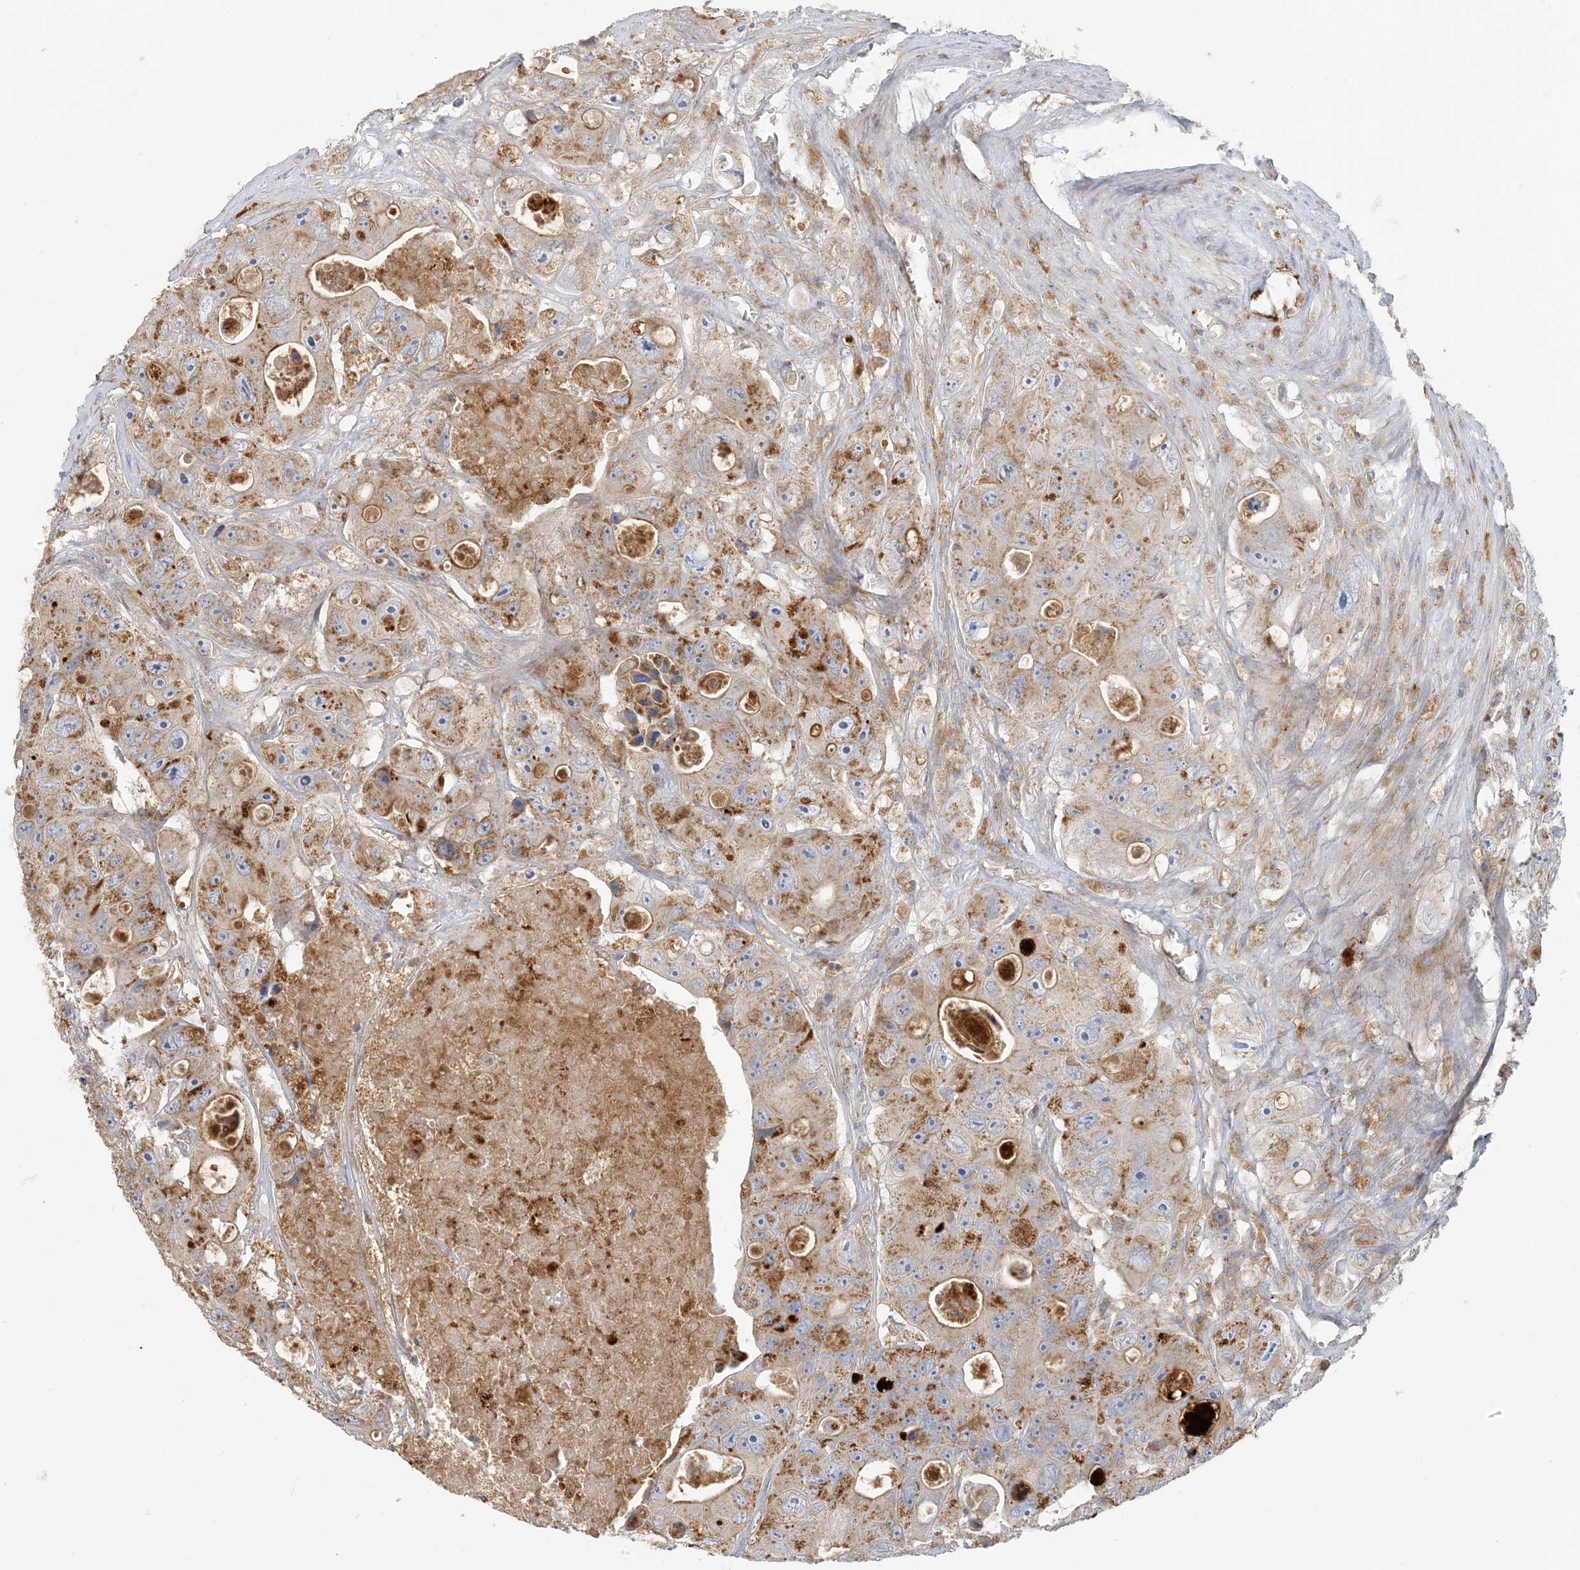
{"staining": {"intensity": "moderate", "quantity": ">75%", "location": "cytoplasmic/membranous"}, "tissue": "colorectal cancer", "cell_type": "Tumor cells", "image_type": "cancer", "snomed": [{"axis": "morphology", "description": "Adenocarcinoma, NOS"}, {"axis": "topography", "description": "Colon"}], "caption": "Brown immunohistochemical staining in human colorectal adenocarcinoma demonstrates moderate cytoplasmic/membranous expression in approximately >75% of tumor cells.", "gene": "SPPL2A", "patient": {"sex": "female", "age": 46}}